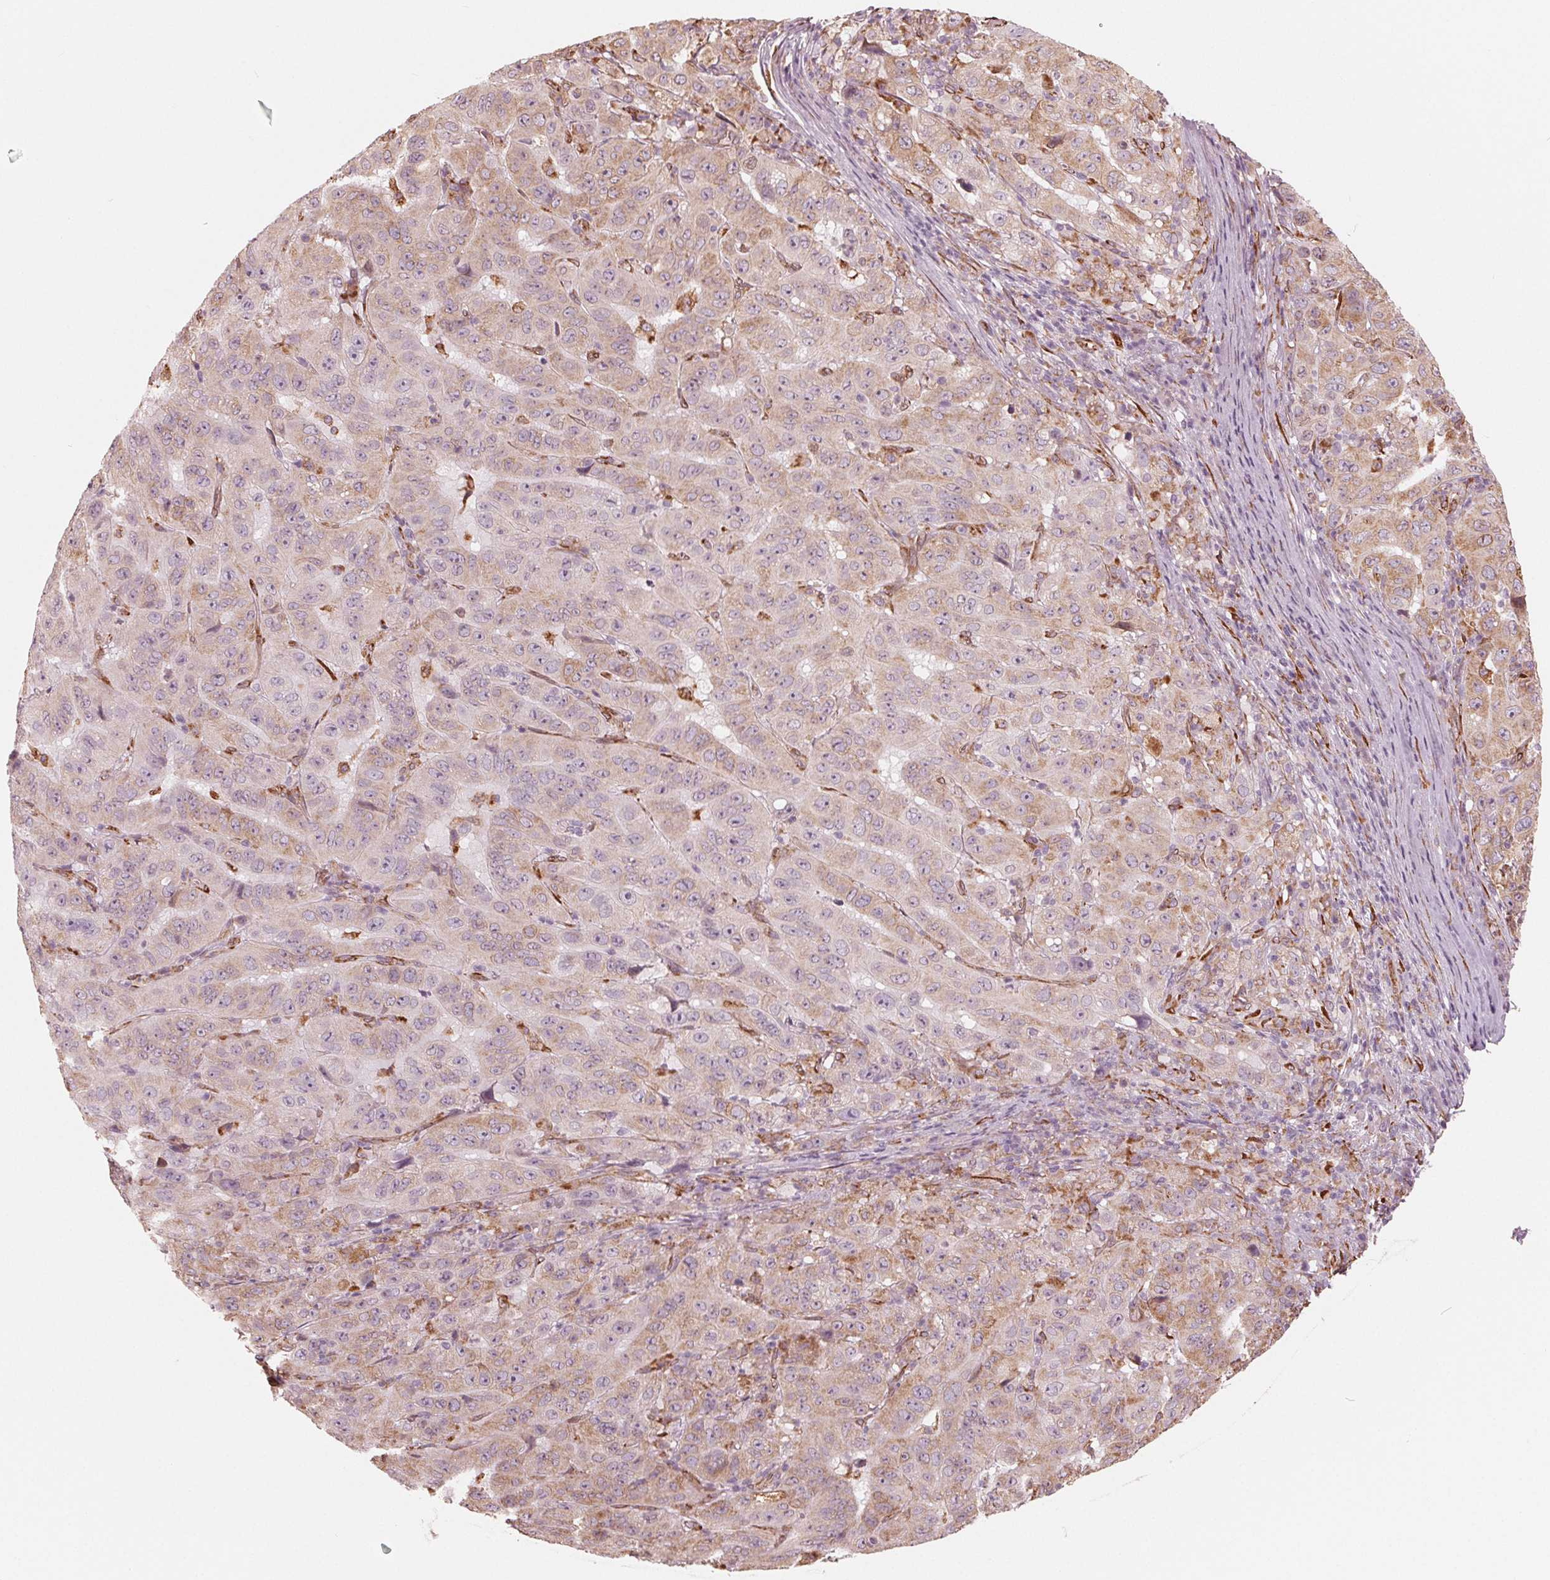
{"staining": {"intensity": "weak", "quantity": ">75%", "location": "cytoplasmic/membranous"}, "tissue": "pancreatic cancer", "cell_type": "Tumor cells", "image_type": "cancer", "snomed": [{"axis": "morphology", "description": "Adenocarcinoma, NOS"}, {"axis": "topography", "description": "Pancreas"}], "caption": "Approximately >75% of tumor cells in pancreatic adenocarcinoma display weak cytoplasmic/membranous protein expression as visualized by brown immunohistochemical staining.", "gene": "IKBIP", "patient": {"sex": "male", "age": 63}}